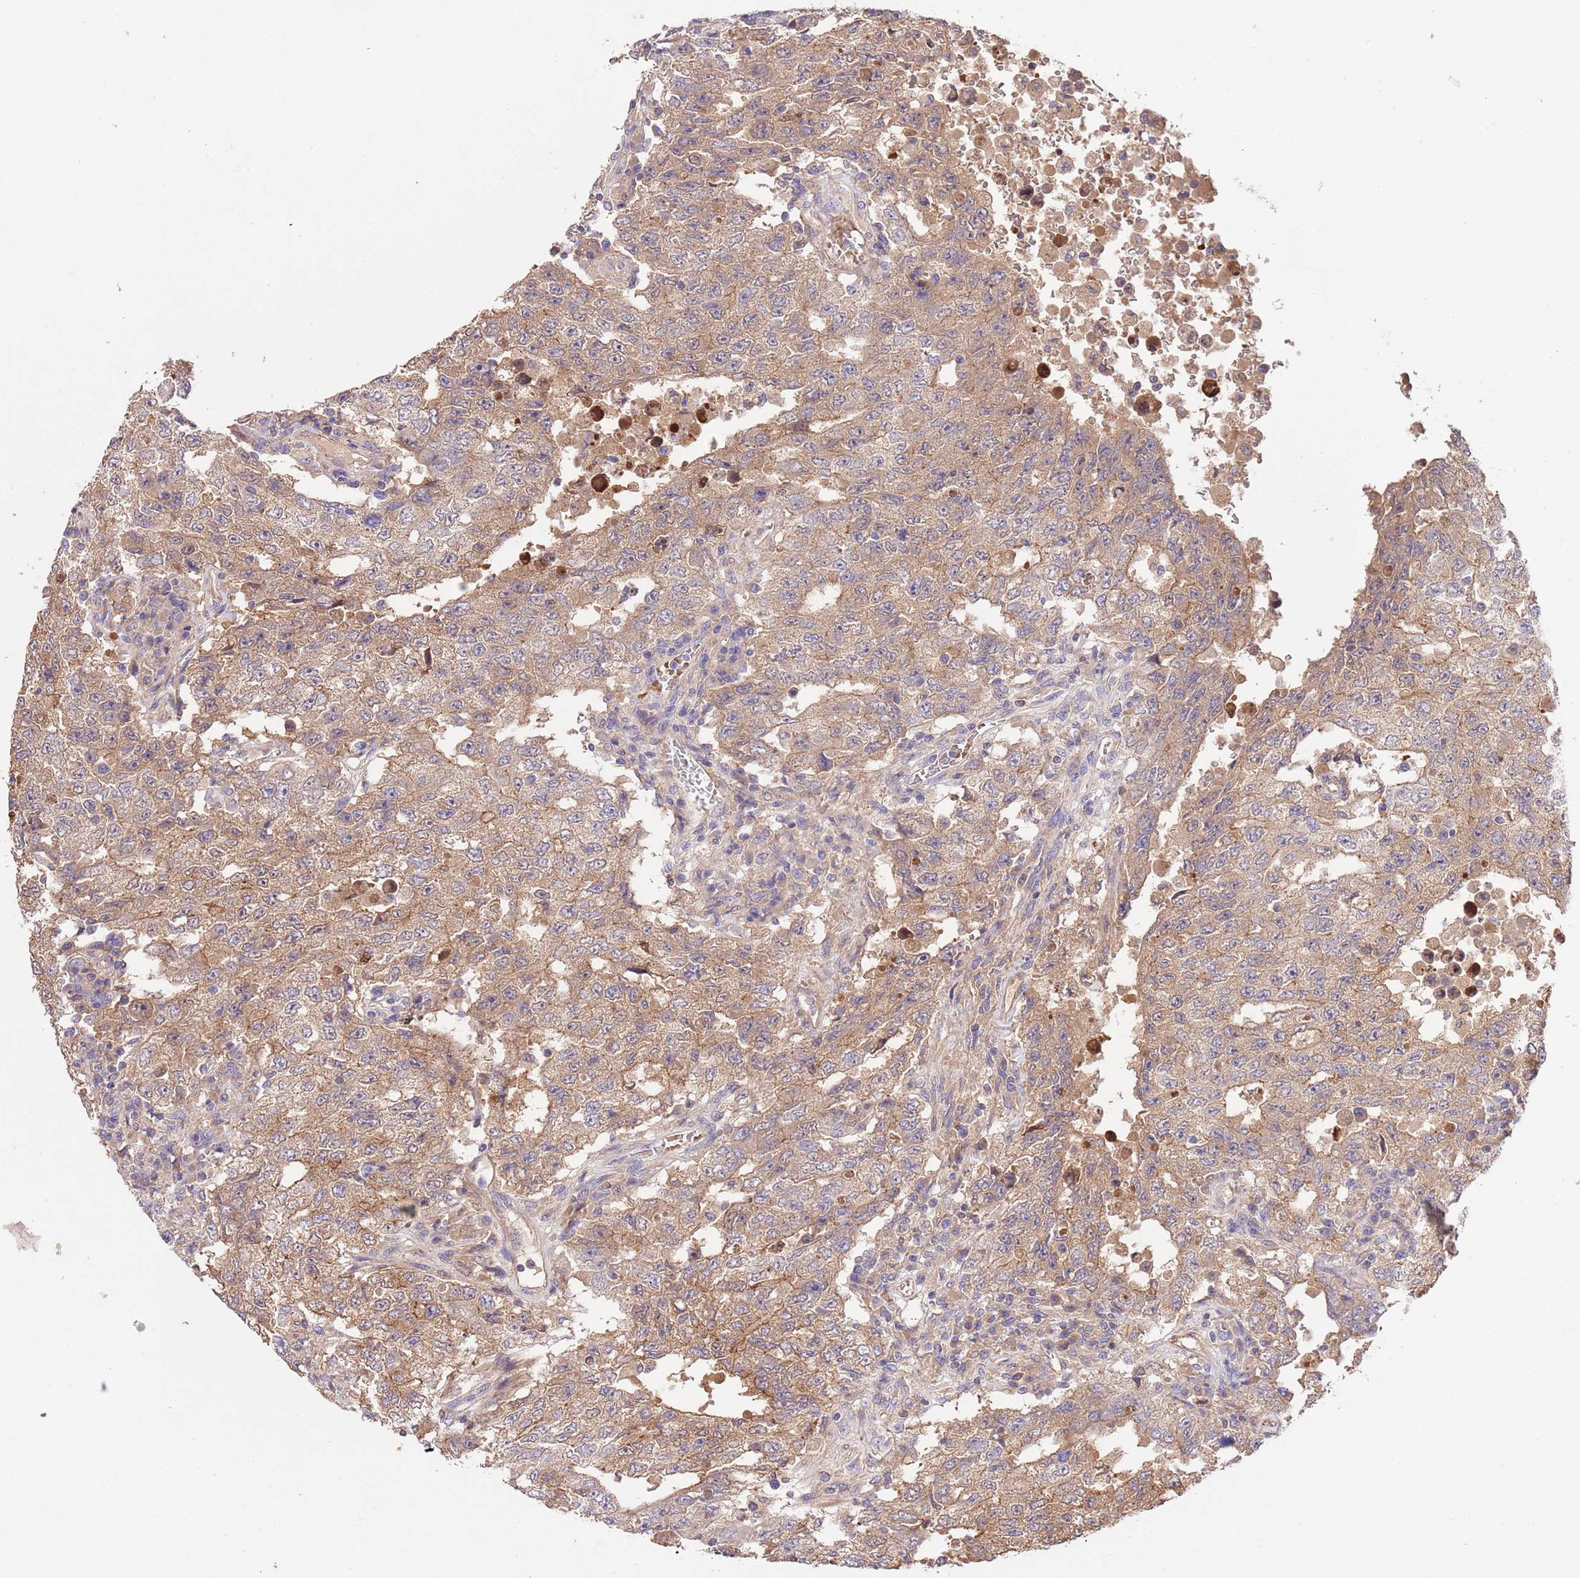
{"staining": {"intensity": "moderate", "quantity": ">75%", "location": "cytoplasmic/membranous"}, "tissue": "testis cancer", "cell_type": "Tumor cells", "image_type": "cancer", "snomed": [{"axis": "morphology", "description": "Carcinoma, Embryonal, NOS"}, {"axis": "topography", "description": "Testis"}], "caption": "An immunohistochemistry micrograph of neoplastic tissue is shown. Protein staining in brown highlights moderate cytoplasmic/membranous positivity in testis cancer within tumor cells. Immunohistochemistry stains the protein of interest in brown and the nuclei are stained blue.", "gene": "FAM89B", "patient": {"sex": "male", "age": 26}}